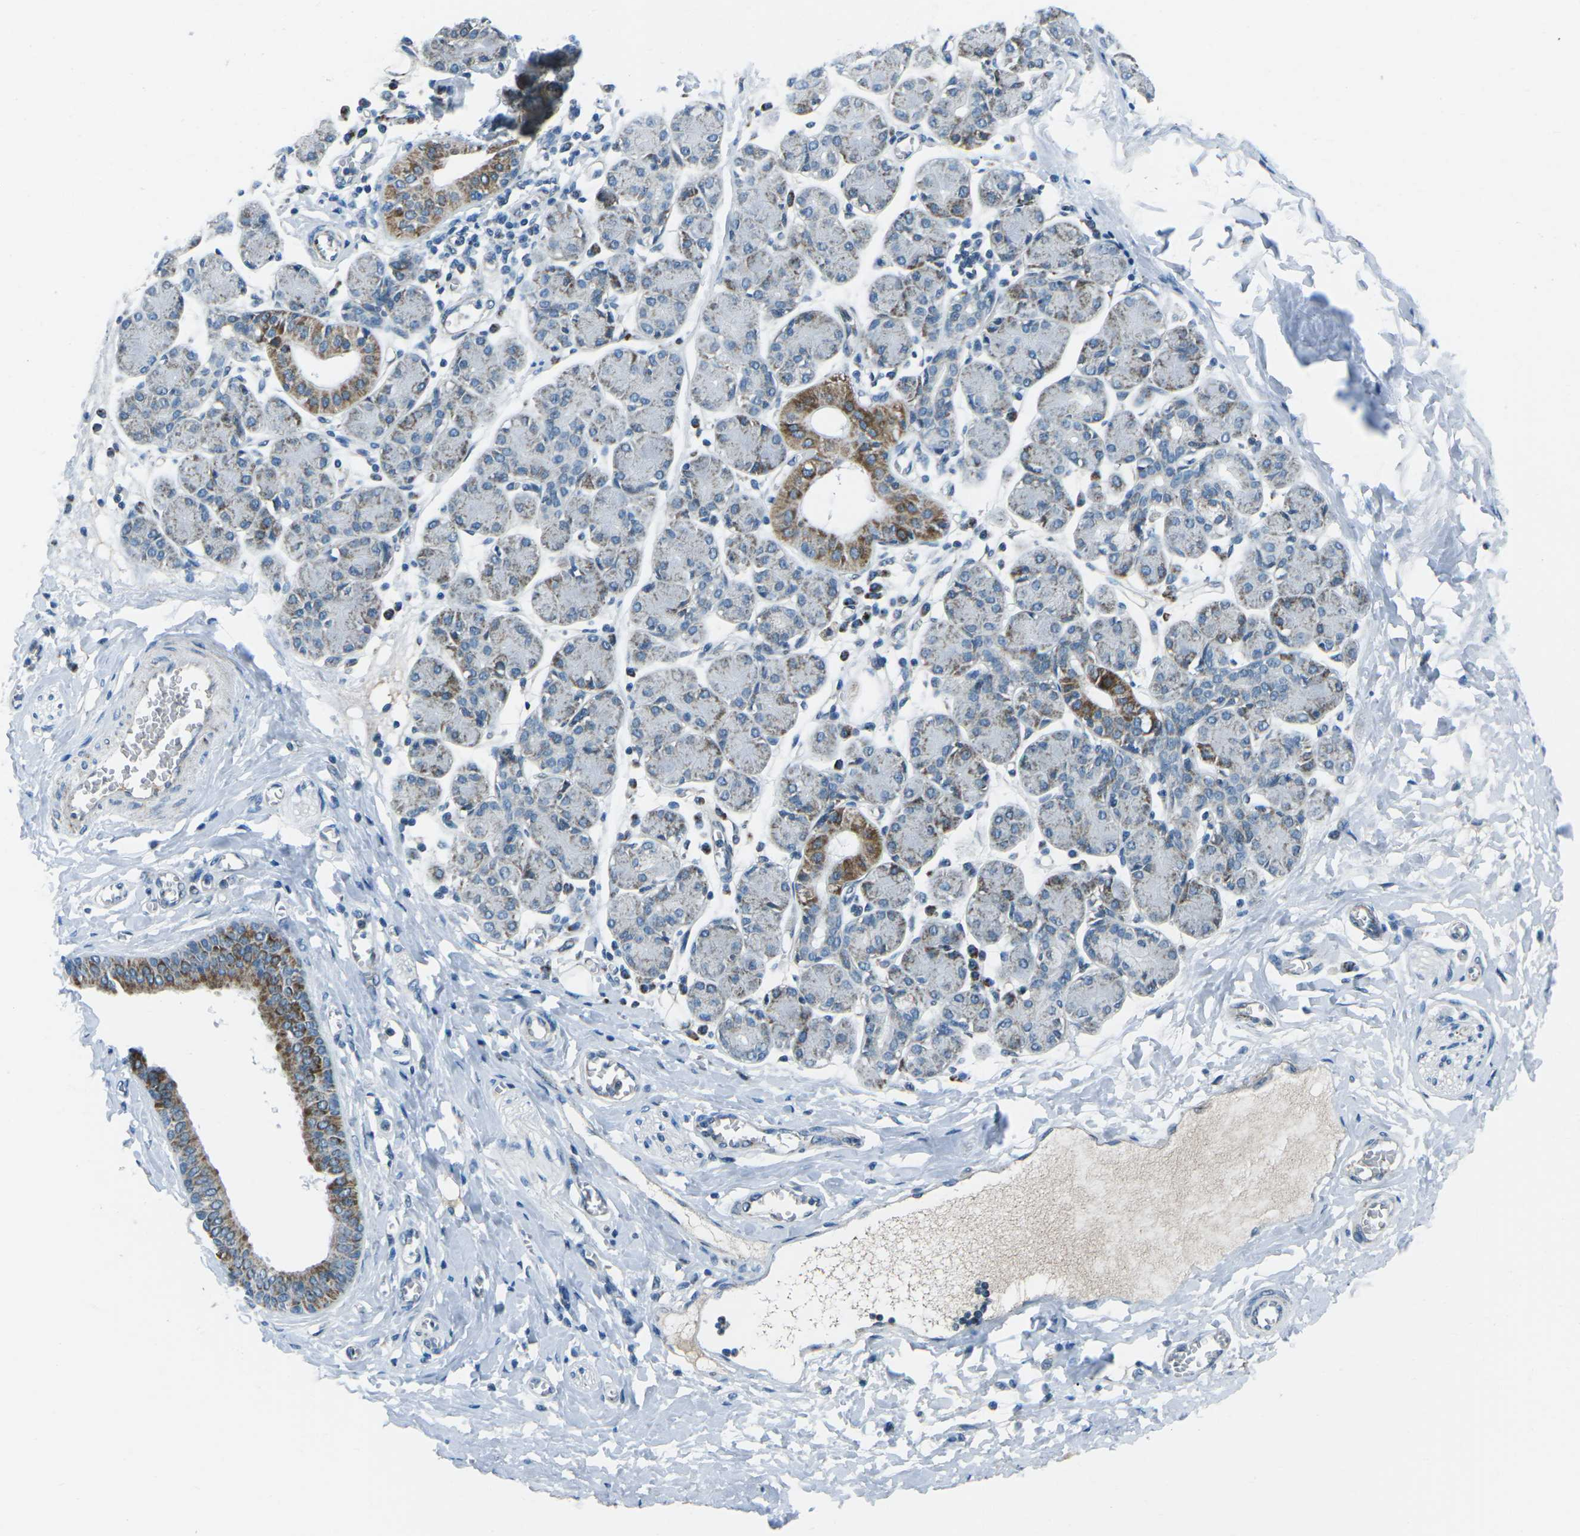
{"staining": {"intensity": "moderate", "quantity": "<25%", "location": "cytoplasmic/membranous"}, "tissue": "salivary gland", "cell_type": "Glandular cells", "image_type": "normal", "snomed": [{"axis": "morphology", "description": "Normal tissue, NOS"}, {"axis": "morphology", "description": "Inflammation, NOS"}, {"axis": "topography", "description": "Lymph node"}, {"axis": "topography", "description": "Salivary gland"}], "caption": "Immunohistochemical staining of normal salivary gland shows <25% levels of moderate cytoplasmic/membranous protein positivity in approximately <25% of glandular cells. (brown staining indicates protein expression, while blue staining denotes nuclei).", "gene": "RFESD", "patient": {"sex": "male", "age": 3}}